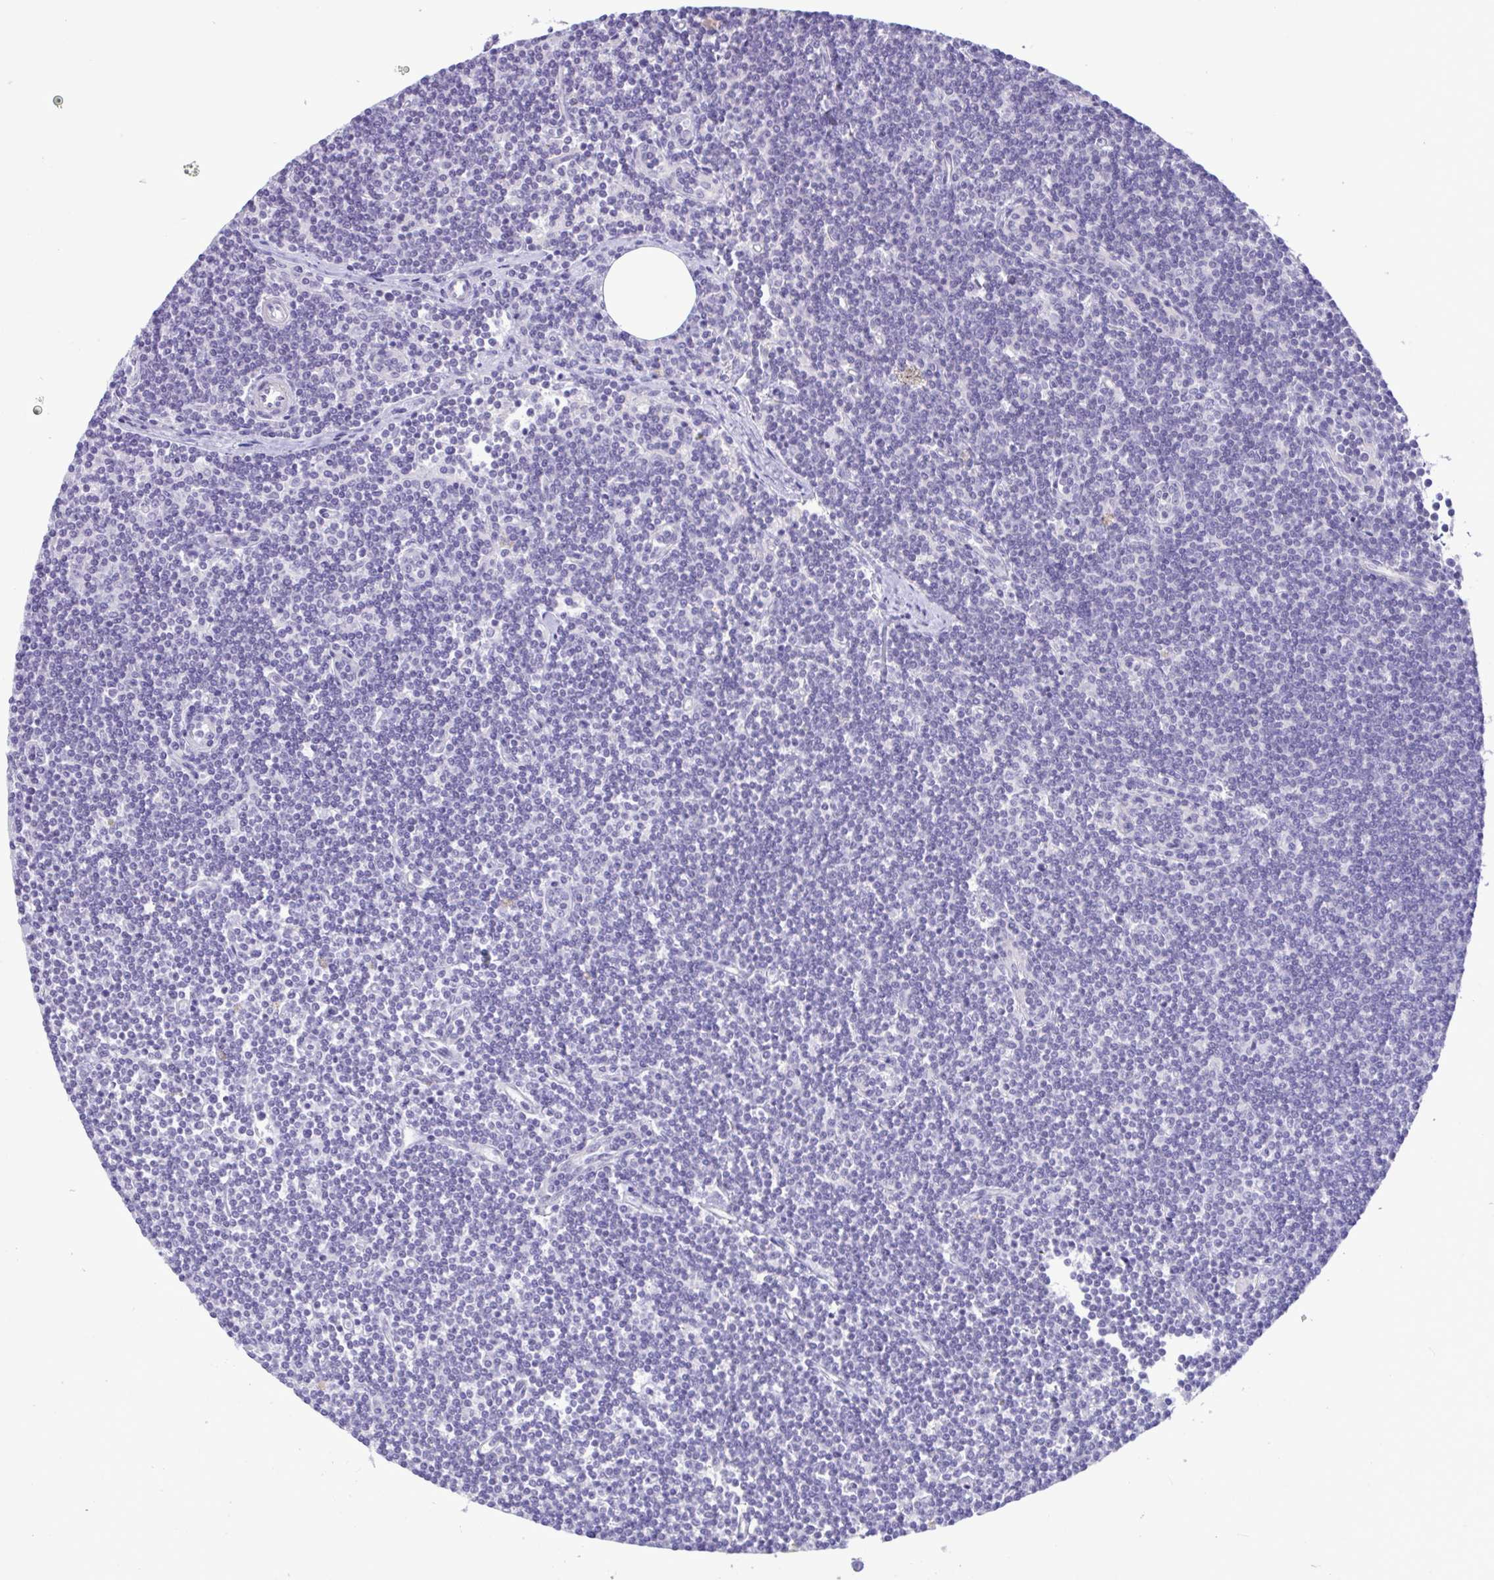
{"staining": {"intensity": "negative", "quantity": "none", "location": "none"}, "tissue": "lymphoma", "cell_type": "Tumor cells", "image_type": "cancer", "snomed": [{"axis": "morphology", "description": "Malignant lymphoma, non-Hodgkin's type, Low grade"}, {"axis": "topography", "description": "Lymph node"}], "caption": "IHC image of human malignant lymphoma, non-Hodgkin's type (low-grade) stained for a protein (brown), which exhibits no positivity in tumor cells.", "gene": "YBX2", "patient": {"sex": "female", "age": 73}}